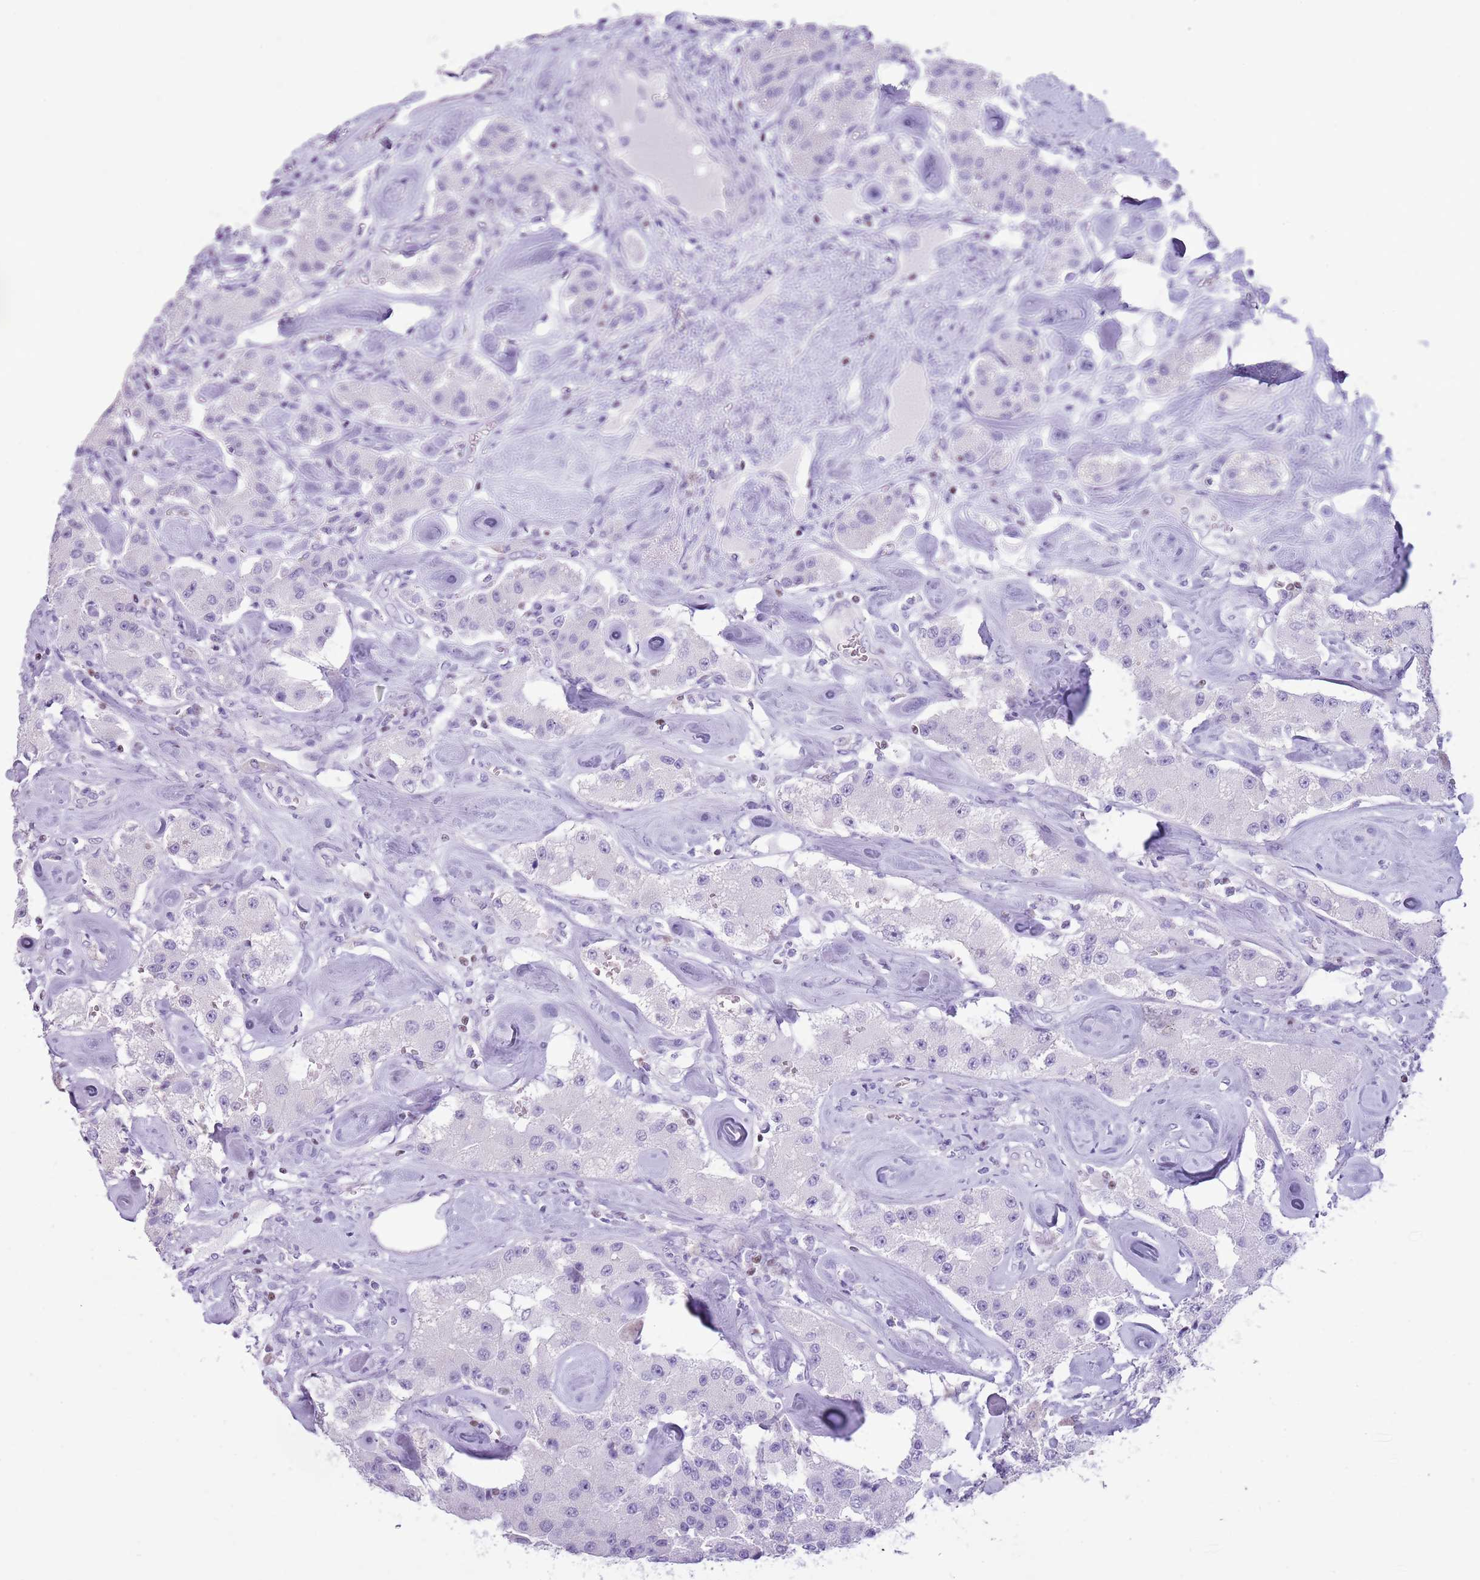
{"staining": {"intensity": "negative", "quantity": "none", "location": "none"}, "tissue": "carcinoid", "cell_type": "Tumor cells", "image_type": "cancer", "snomed": [{"axis": "morphology", "description": "Carcinoid, malignant, NOS"}, {"axis": "topography", "description": "Pancreas"}], "caption": "The image displays no significant expression in tumor cells of carcinoid.", "gene": "BCL11B", "patient": {"sex": "male", "age": 41}}